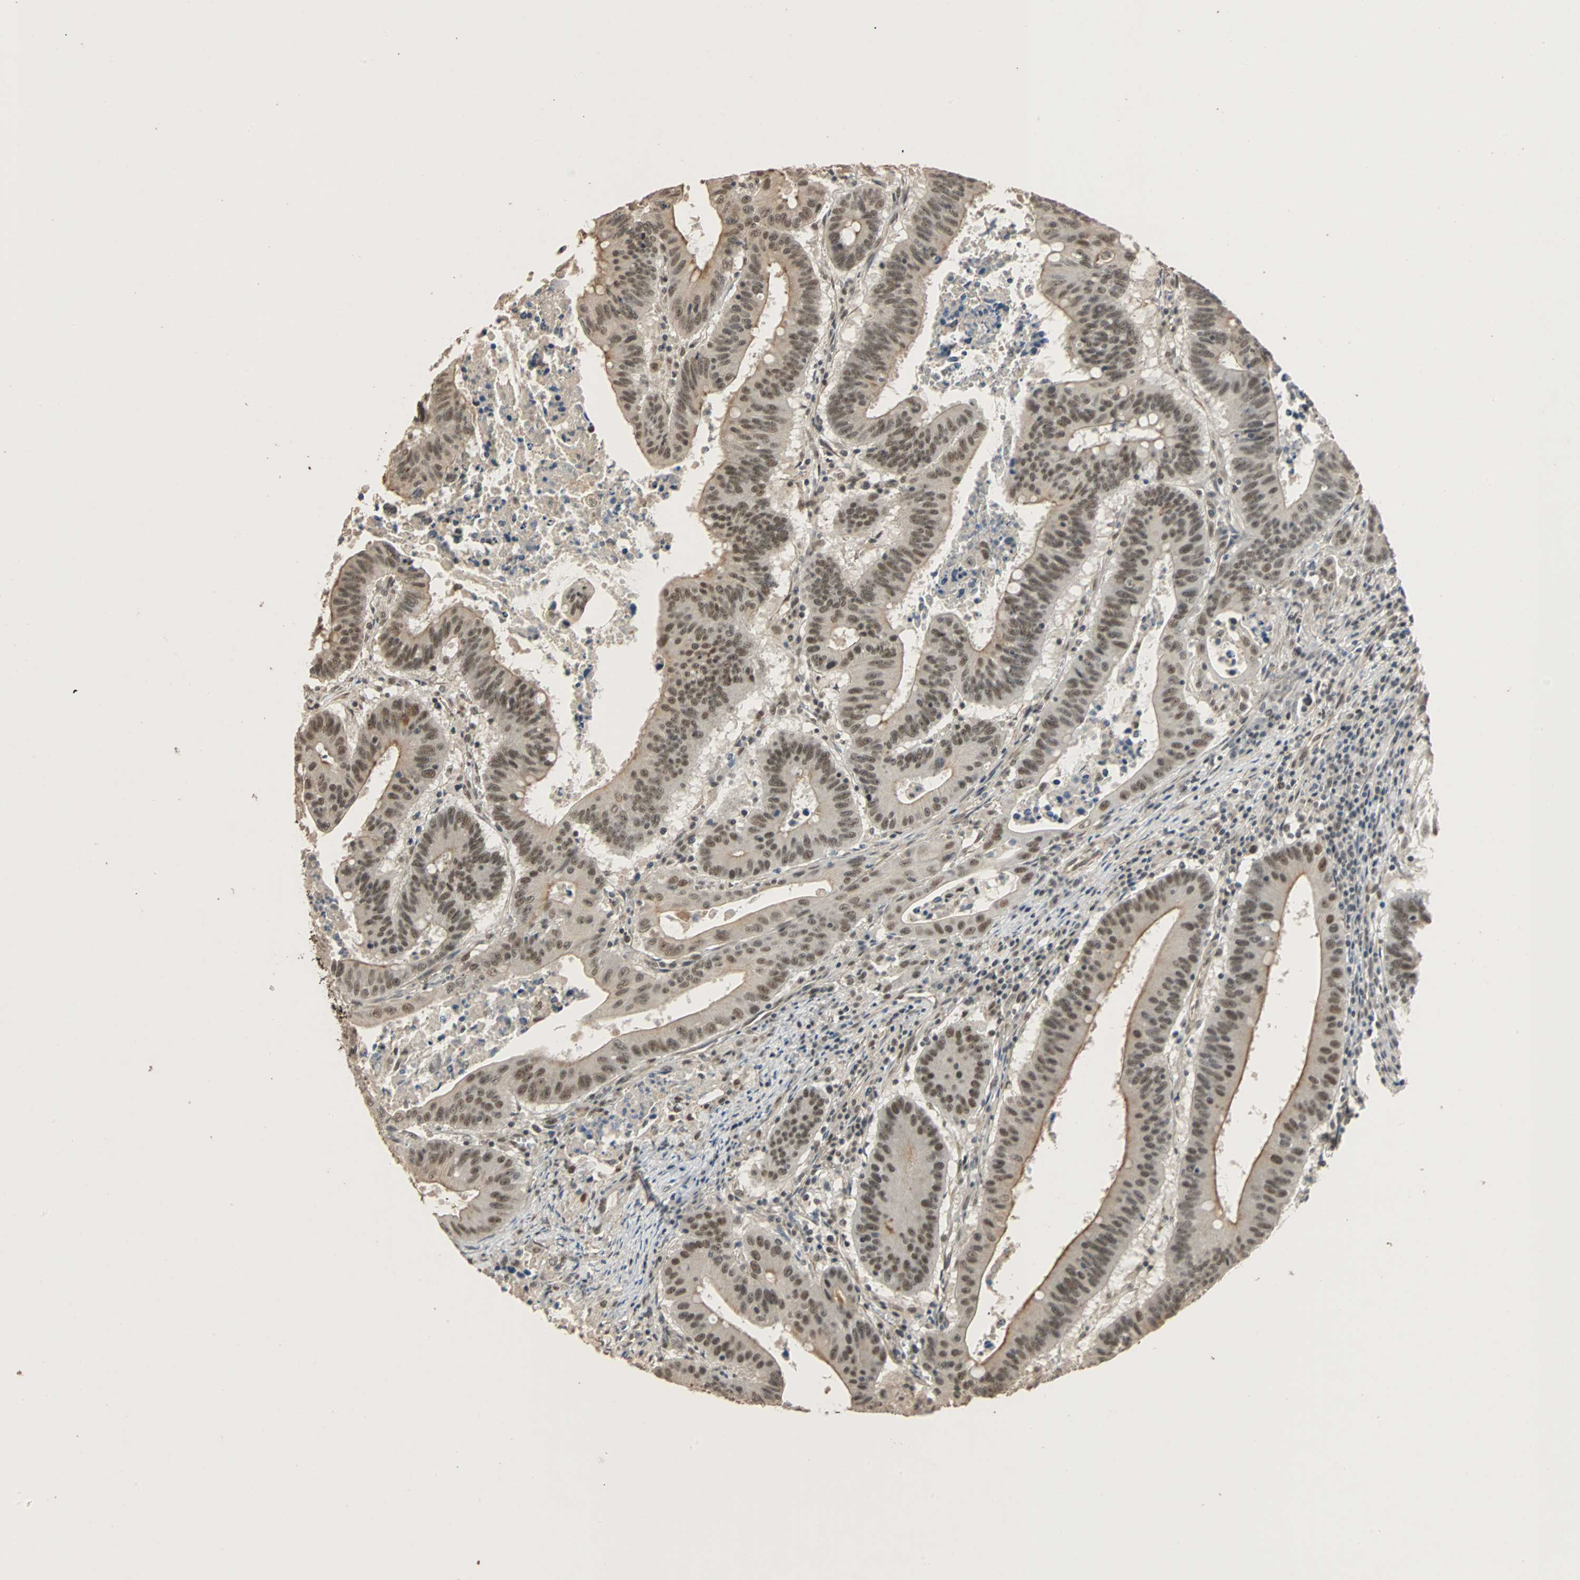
{"staining": {"intensity": "moderate", "quantity": ">75%", "location": "nuclear"}, "tissue": "colorectal cancer", "cell_type": "Tumor cells", "image_type": "cancer", "snomed": [{"axis": "morphology", "description": "Adenocarcinoma, NOS"}, {"axis": "topography", "description": "Colon"}], "caption": "IHC image of colorectal adenocarcinoma stained for a protein (brown), which displays medium levels of moderate nuclear positivity in about >75% of tumor cells.", "gene": "CDC5L", "patient": {"sex": "male", "age": 45}}